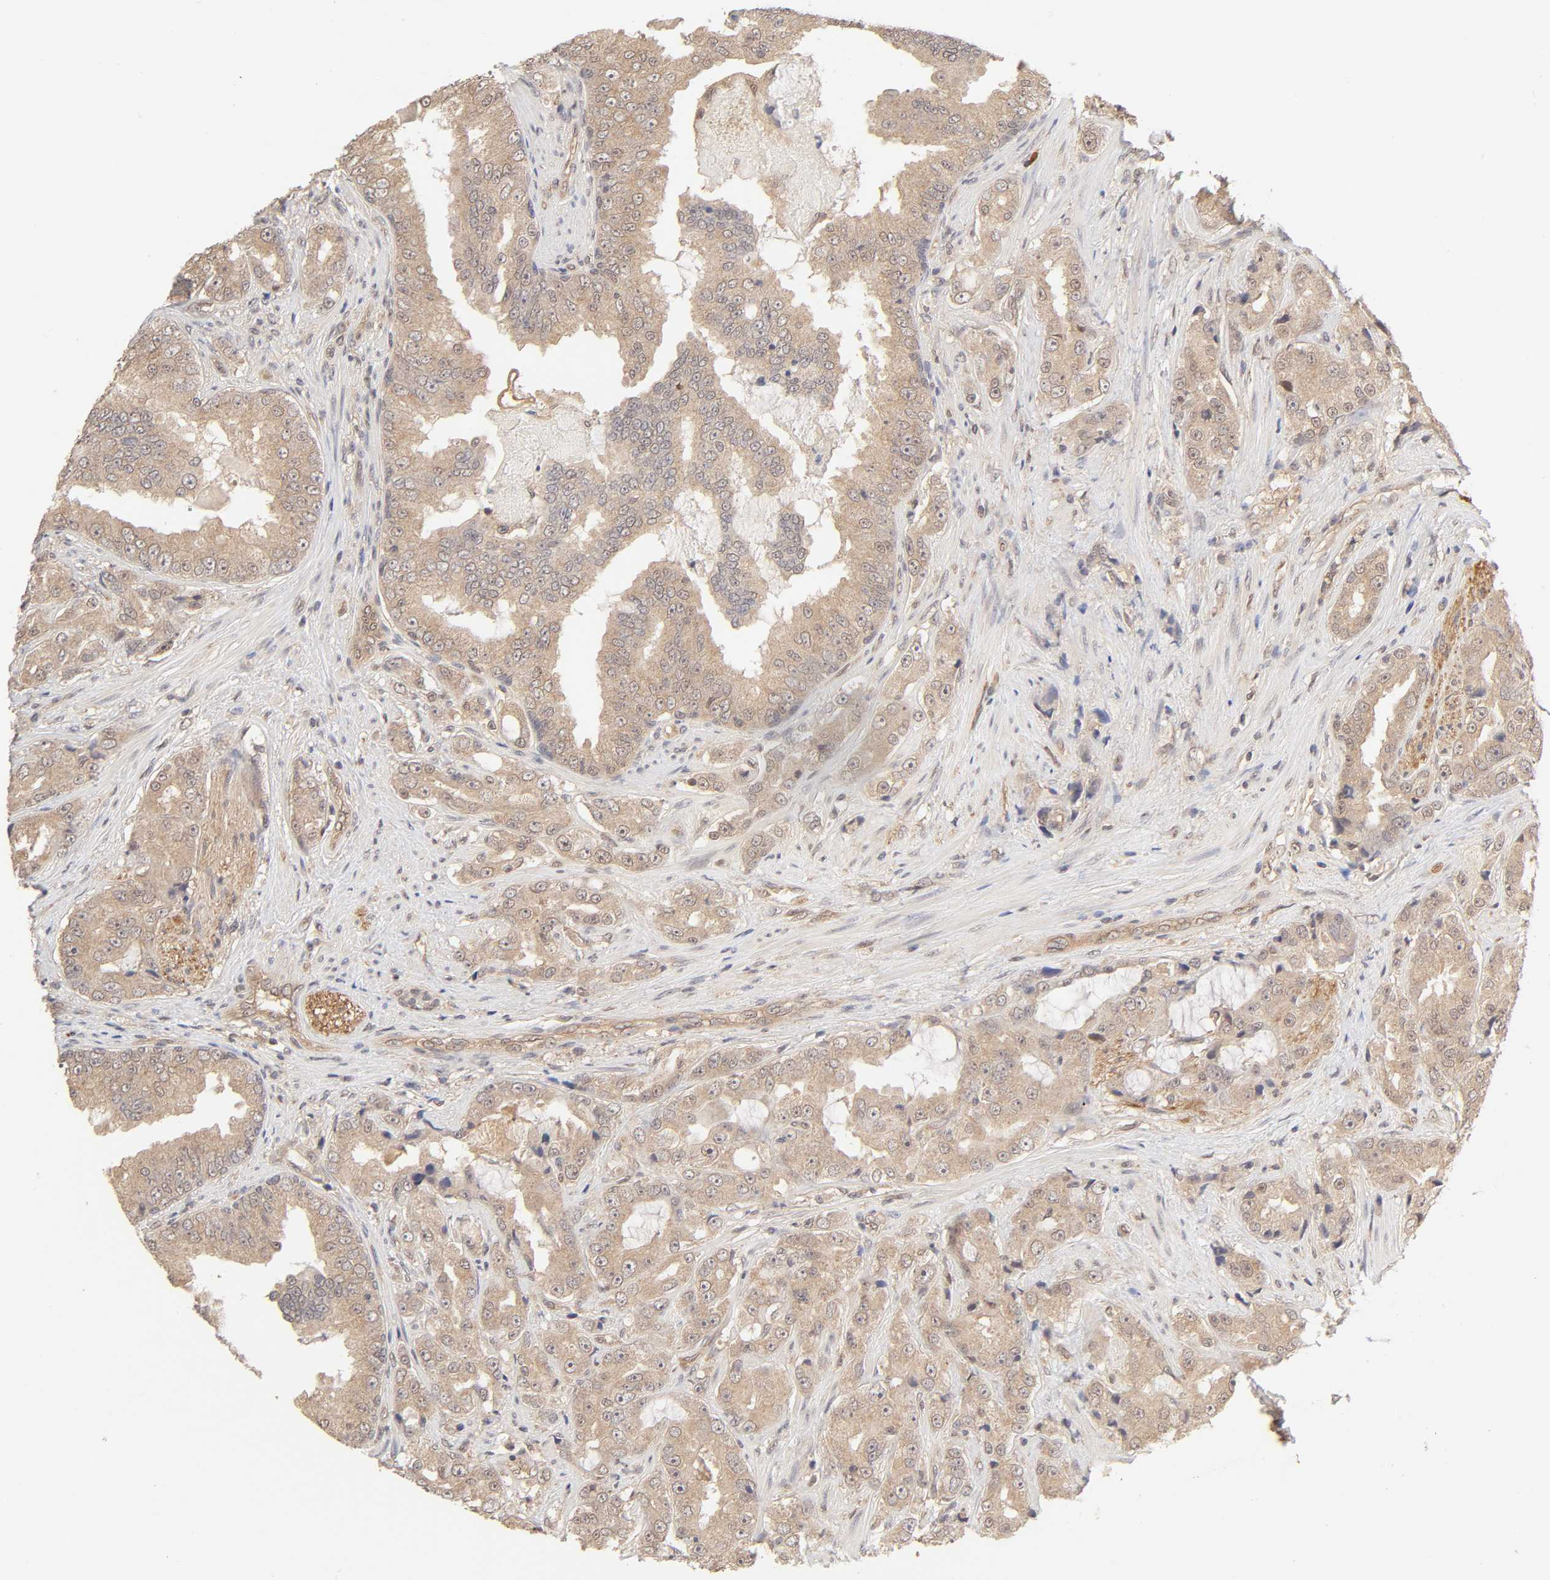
{"staining": {"intensity": "moderate", "quantity": ">75%", "location": "cytoplasmic/membranous"}, "tissue": "prostate cancer", "cell_type": "Tumor cells", "image_type": "cancer", "snomed": [{"axis": "morphology", "description": "Adenocarcinoma, High grade"}, {"axis": "topography", "description": "Prostate"}], "caption": "Immunohistochemistry (IHC) (DAB (3,3'-diaminobenzidine)) staining of human adenocarcinoma (high-grade) (prostate) reveals moderate cytoplasmic/membranous protein staining in approximately >75% of tumor cells.", "gene": "MAPK1", "patient": {"sex": "male", "age": 73}}